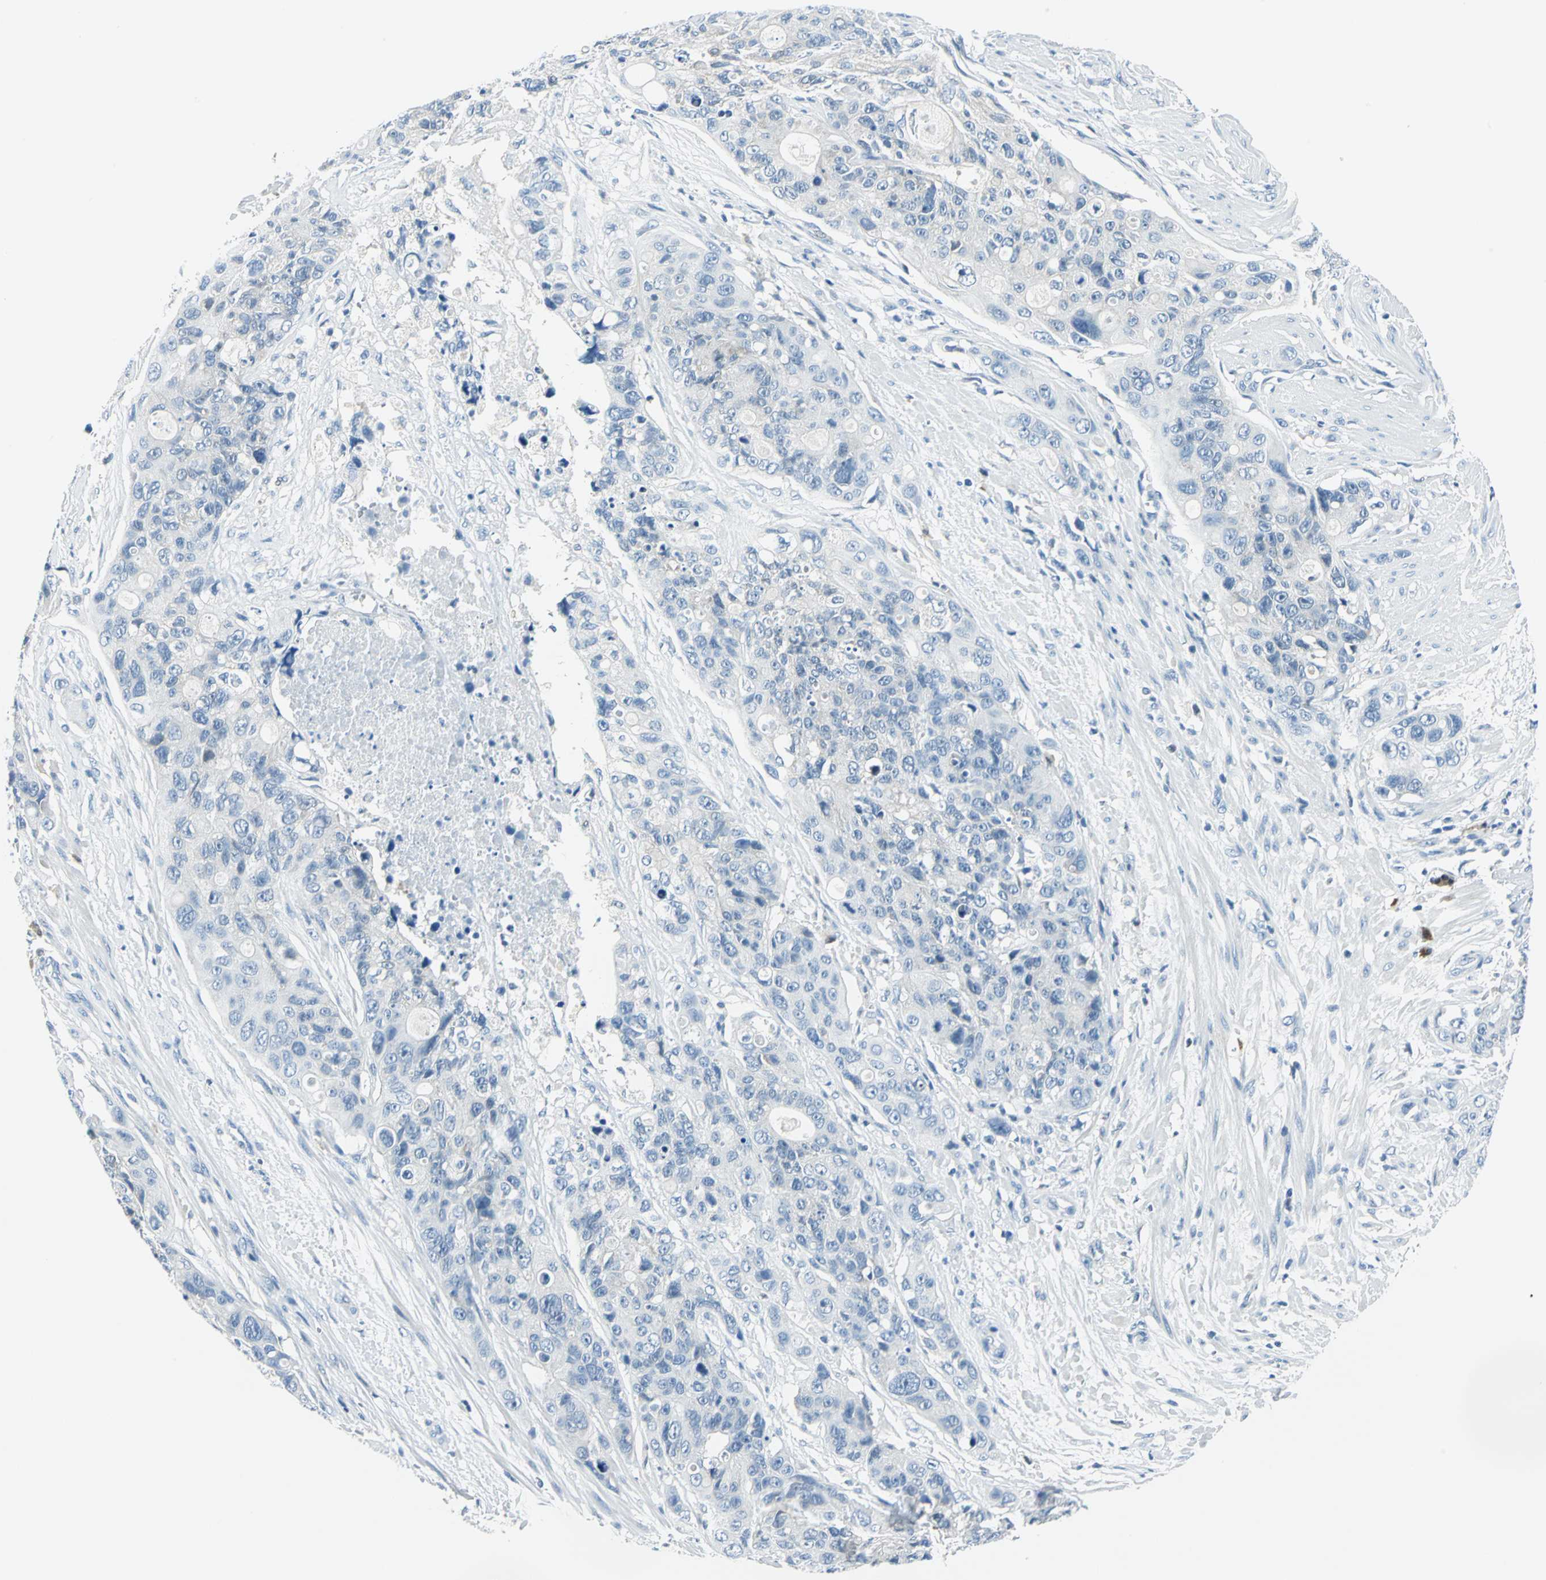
{"staining": {"intensity": "negative", "quantity": "none", "location": "none"}, "tissue": "colorectal cancer", "cell_type": "Tumor cells", "image_type": "cancer", "snomed": [{"axis": "morphology", "description": "Adenocarcinoma, NOS"}, {"axis": "topography", "description": "Colon"}], "caption": "Immunohistochemical staining of human colorectal adenocarcinoma demonstrates no significant staining in tumor cells.", "gene": "AKR1A1", "patient": {"sex": "female", "age": 57}}